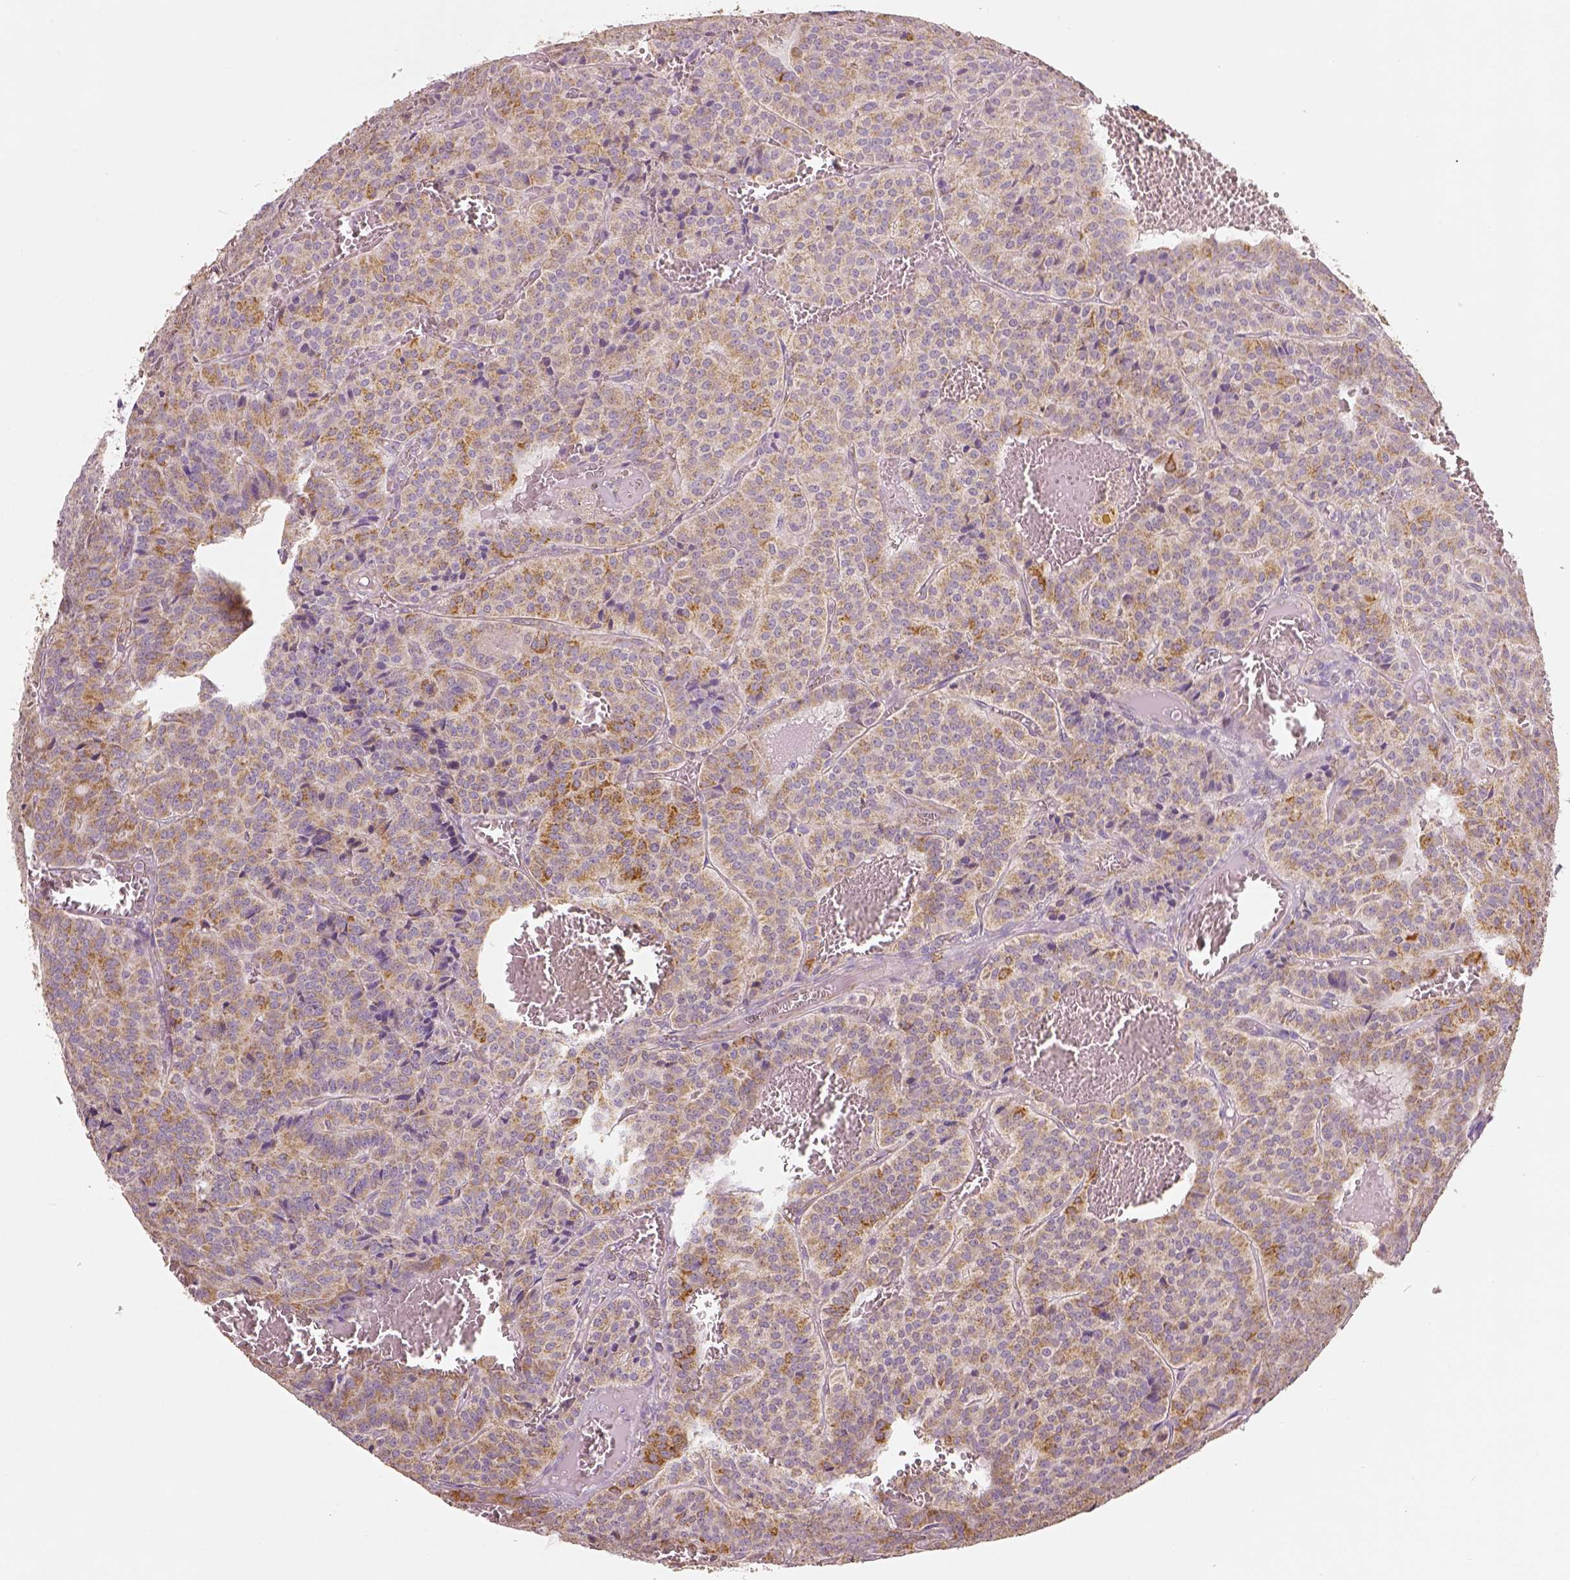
{"staining": {"intensity": "moderate", "quantity": ">75%", "location": "cytoplasmic/membranous"}, "tissue": "carcinoid", "cell_type": "Tumor cells", "image_type": "cancer", "snomed": [{"axis": "morphology", "description": "Carcinoid, malignant, NOS"}, {"axis": "topography", "description": "Lung"}], "caption": "High-power microscopy captured an IHC photomicrograph of carcinoid (malignant), revealing moderate cytoplasmic/membranous staining in approximately >75% of tumor cells.", "gene": "PGAM5", "patient": {"sex": "male", "age": 70}}